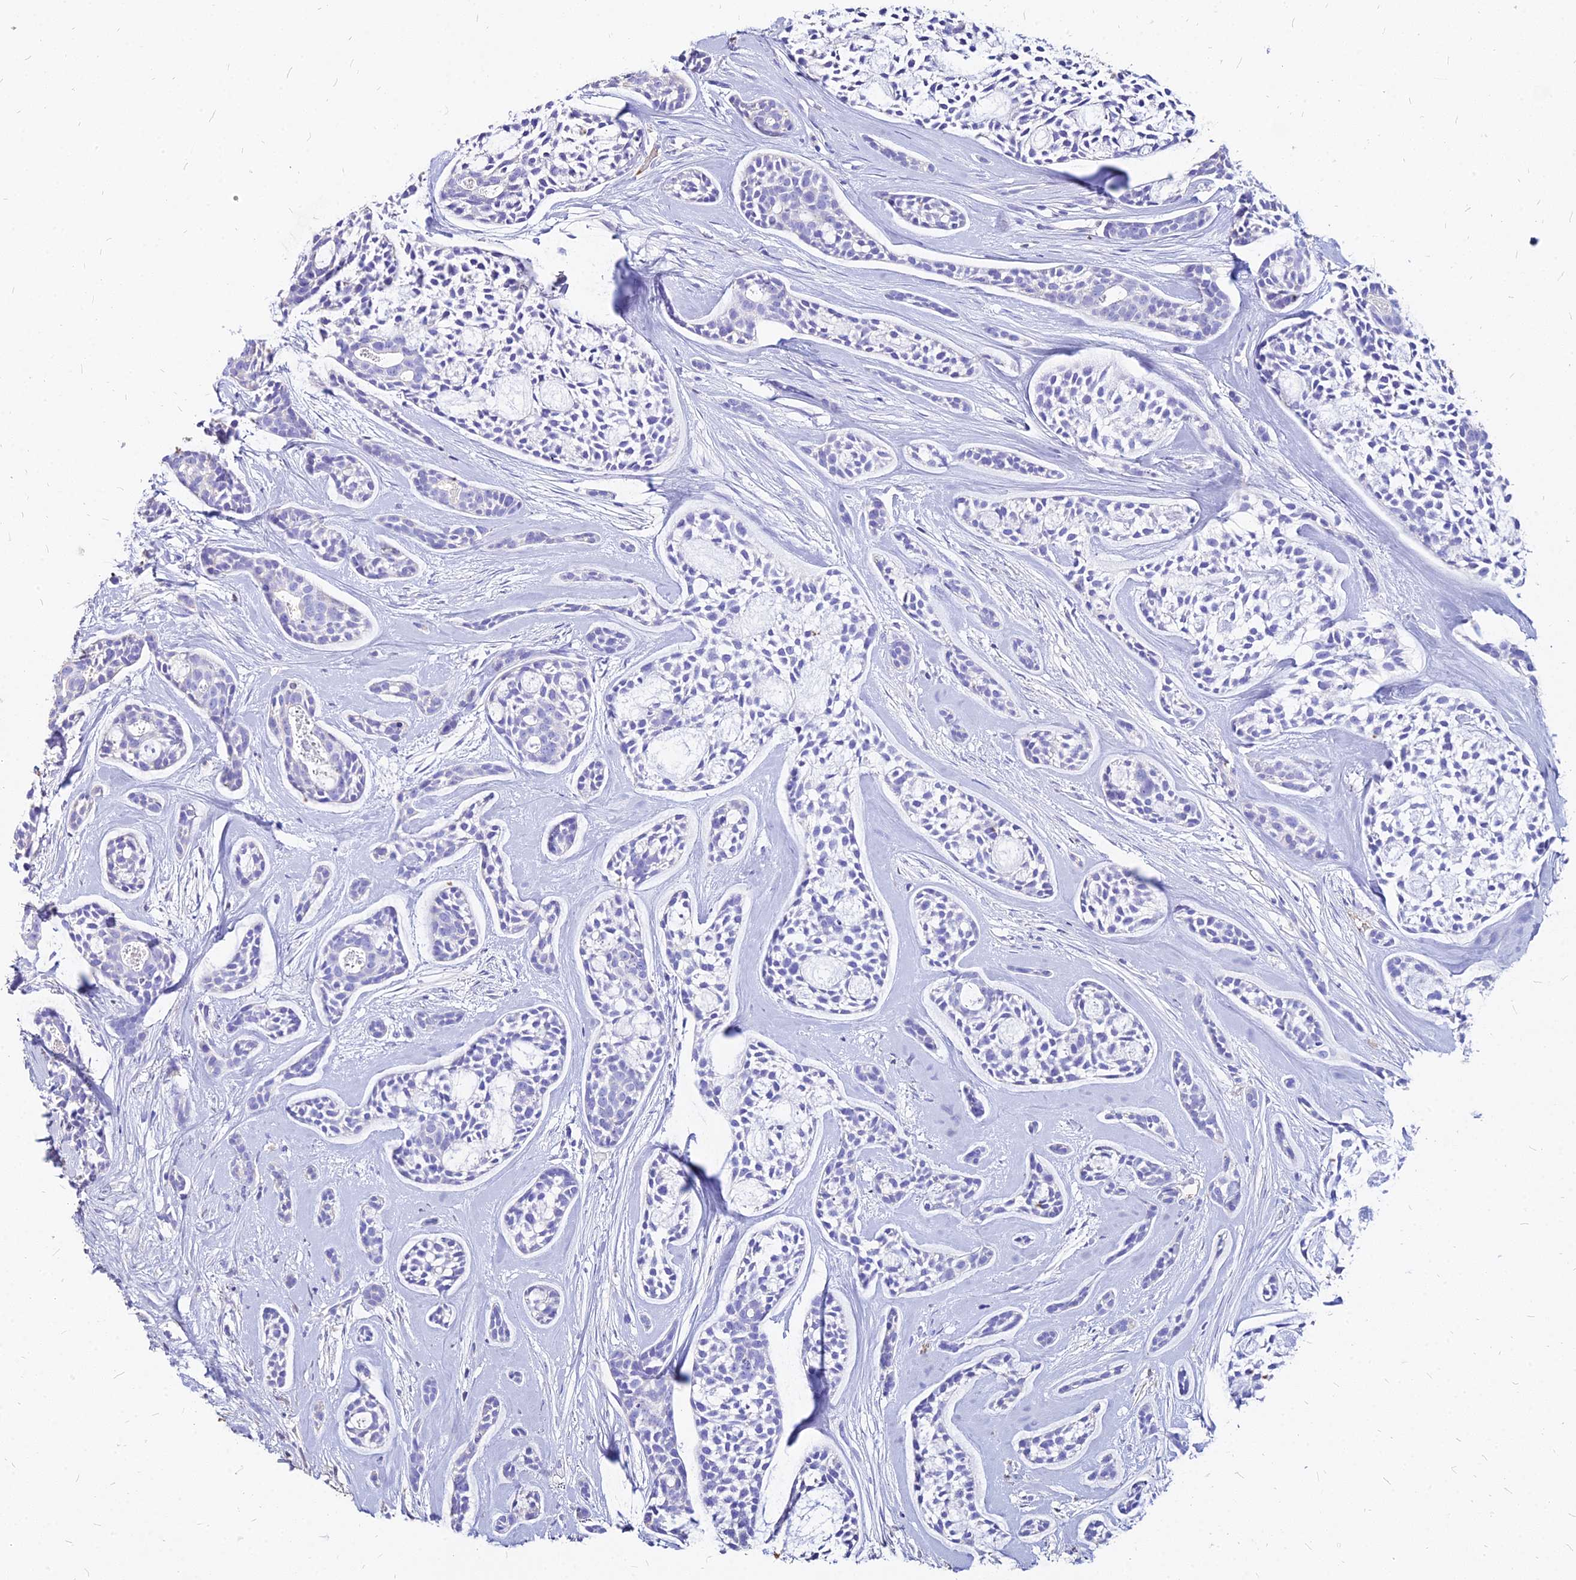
{"staining": {"intensity": "negative", "quantity": "none", "location": "none"}, "tissue": "head and neck cancer", "cell_type": "Tumor cells", "image_type": "cancer", "snomed": [{"axis": "morphology", "description": "Adenocarcinoma, NOS"}, {"axis": "topography", "description": "Subcutis"}, {"axis": "topography", "description": "Head-Neck"}], "caption": "Immunohistochemistry (IHC) of head and neck cancer (adenocarcinoma) exhibits no expression in tumor cells. (DAB (3,3'-diaminobenzidine) IHC with hematoxylin counter stain).", "gene": "NME5", "patient": {"sex": "female", "age": 73}}